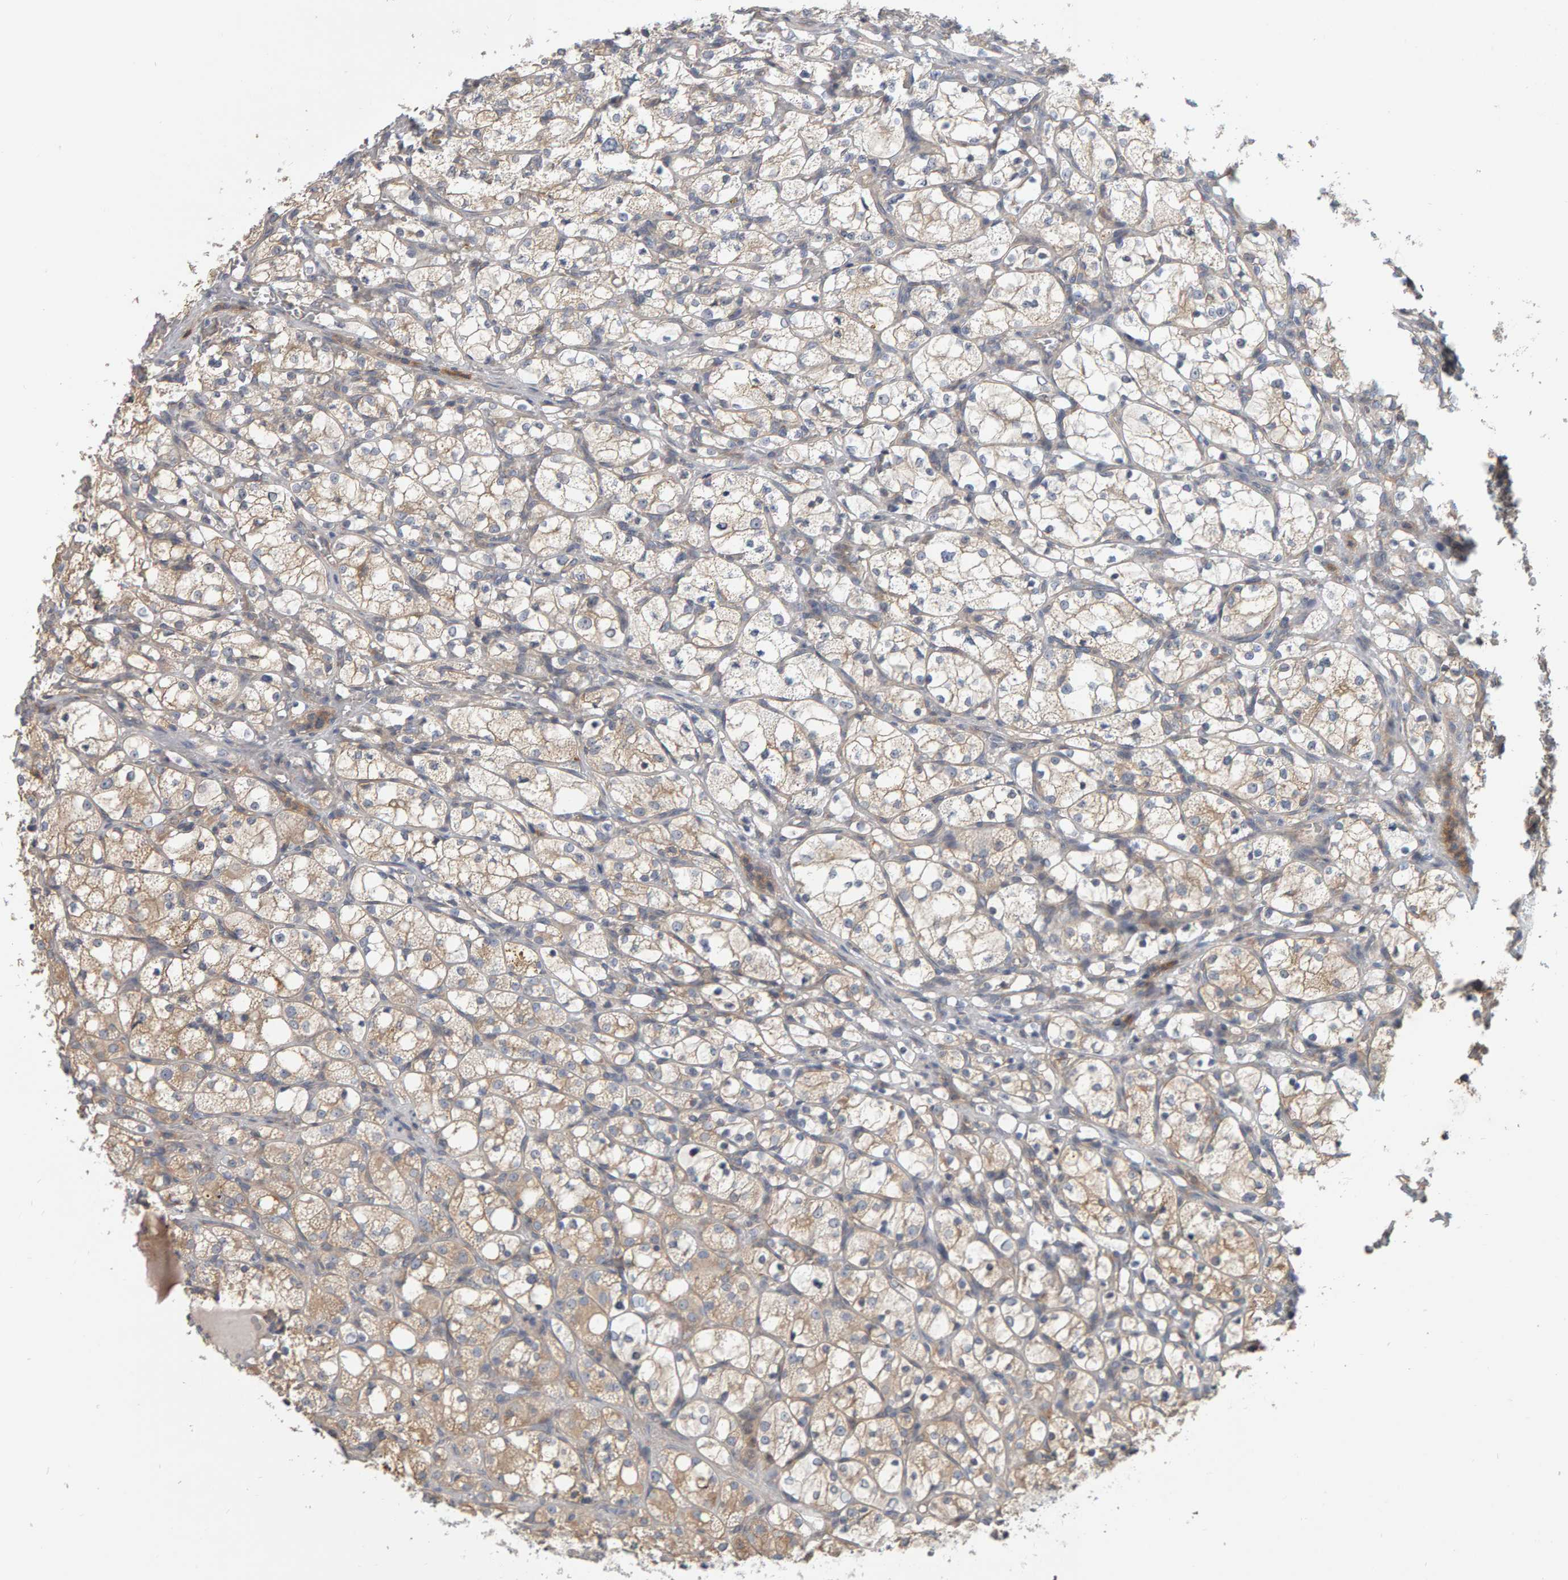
{"staining": {"intensity": "weak", "quantity": "25%-75%", "location": "cytoplasmic/membranous"}, "tissue": "renal cancer", "cell_type": "Tumor cells", "image_type": "cancer", "snomed": [{"axis": "morphology", "description": "Adenocarcinoma, NOS"}, {"axis": "topography", "description": "Kidney"}], "caption": "Adenocarcinoma (renal) was stained to show a protein in brown. There is low levels of weak cytoplasmic/membranous expression in approximately 25%-75% of tumor cells.", "gene": "C9orf72", "patient": {"sex": "female", "age": 69}}